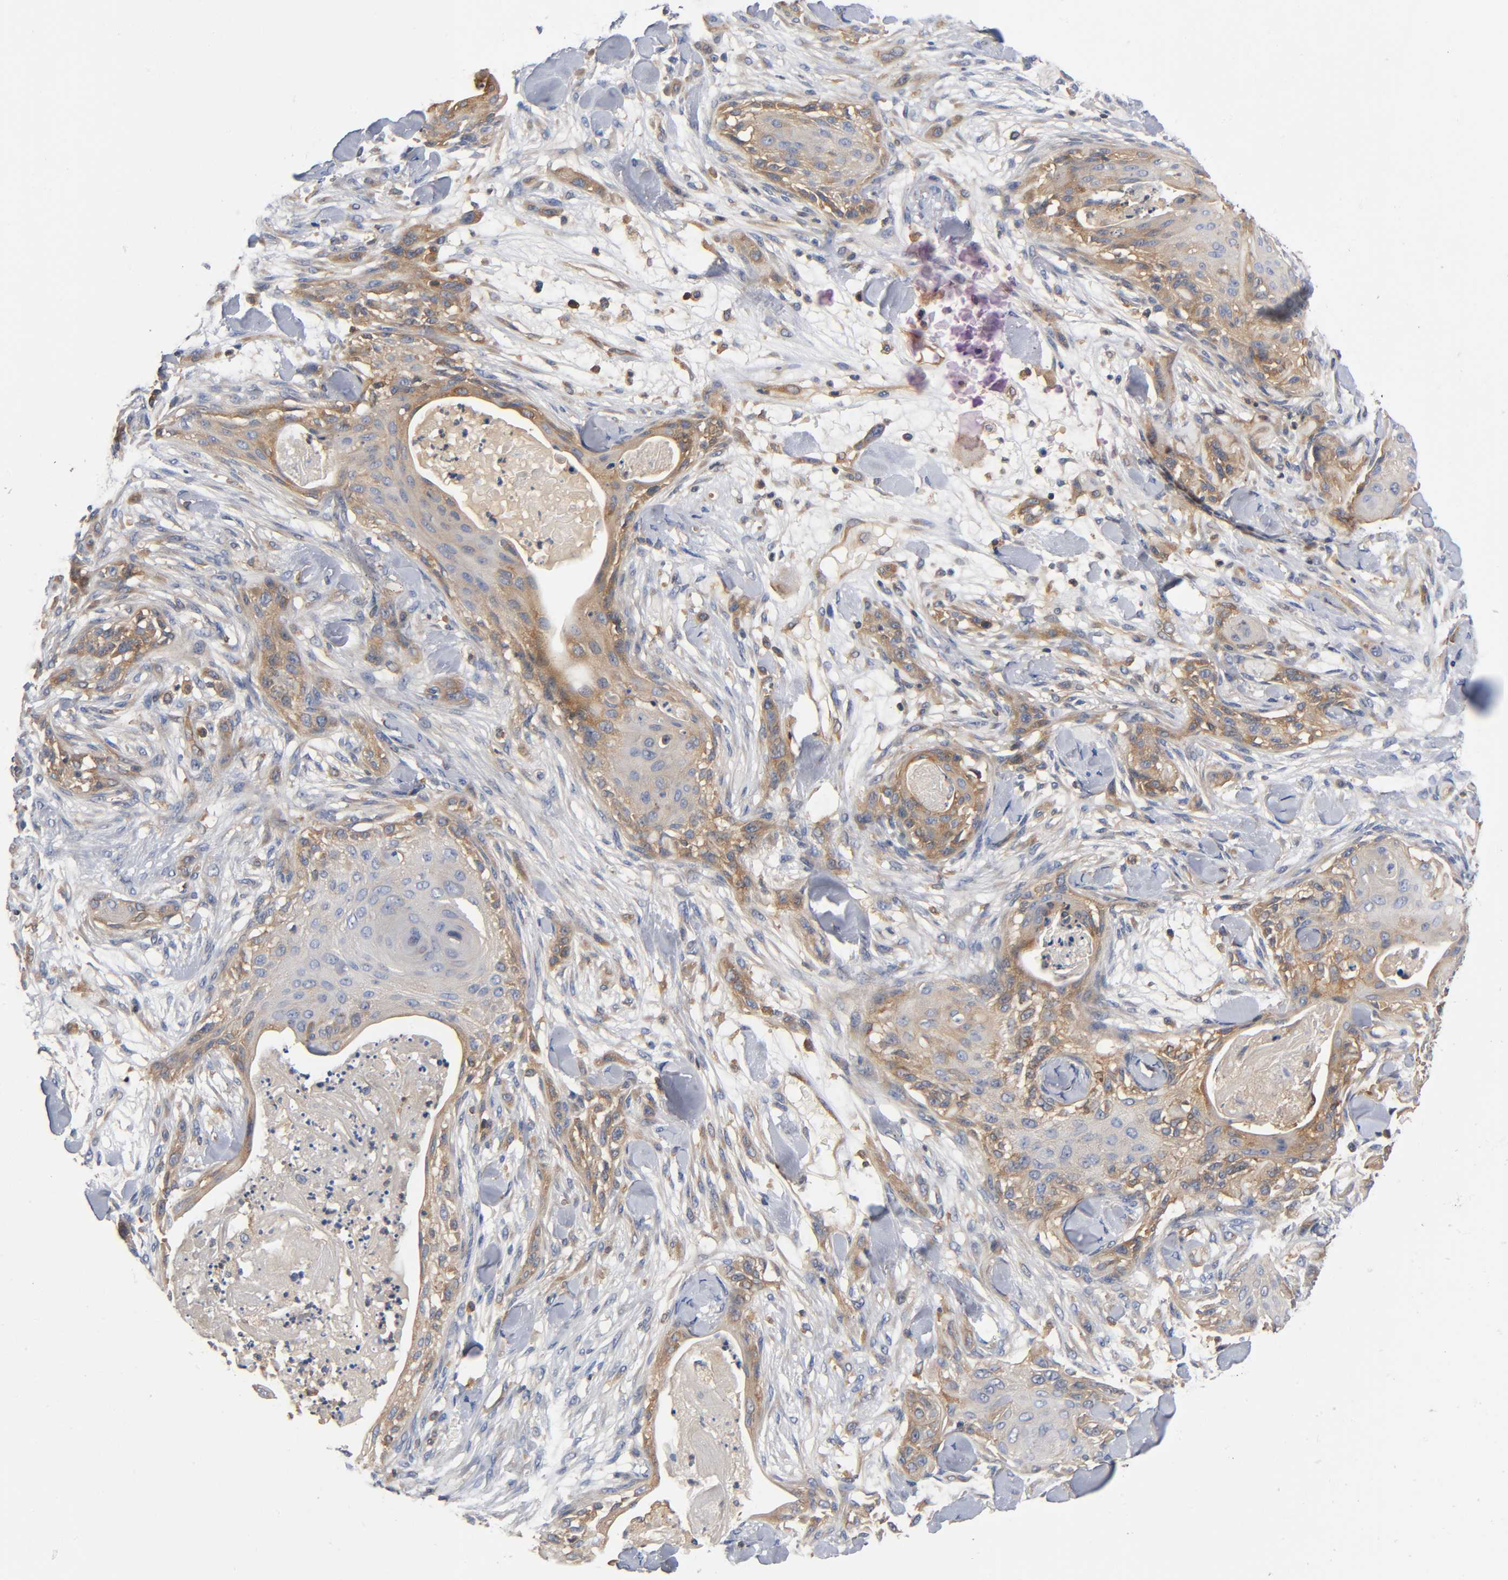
{"staining": {"intensity": "moderate", "quantity": ">75%", "location": "cytoplasmic/membranous"}, "tissue": "skin cancer", "cell_type": "Tumor cells", "image_type": "cancer", "snomed": [{"axis": "morphology", "description": "Squamous cell carcinoma, NOS"}, {"axis": "topography", "description": "Skin"}], "caption": "Human skin cancer stained with a brown dye displays moderate cytoplasmic/membranous positive staining in approximately >75% of tumor cells.", "gene": "PRKAB1", "patient": {"sex": "female", "age": 59}}